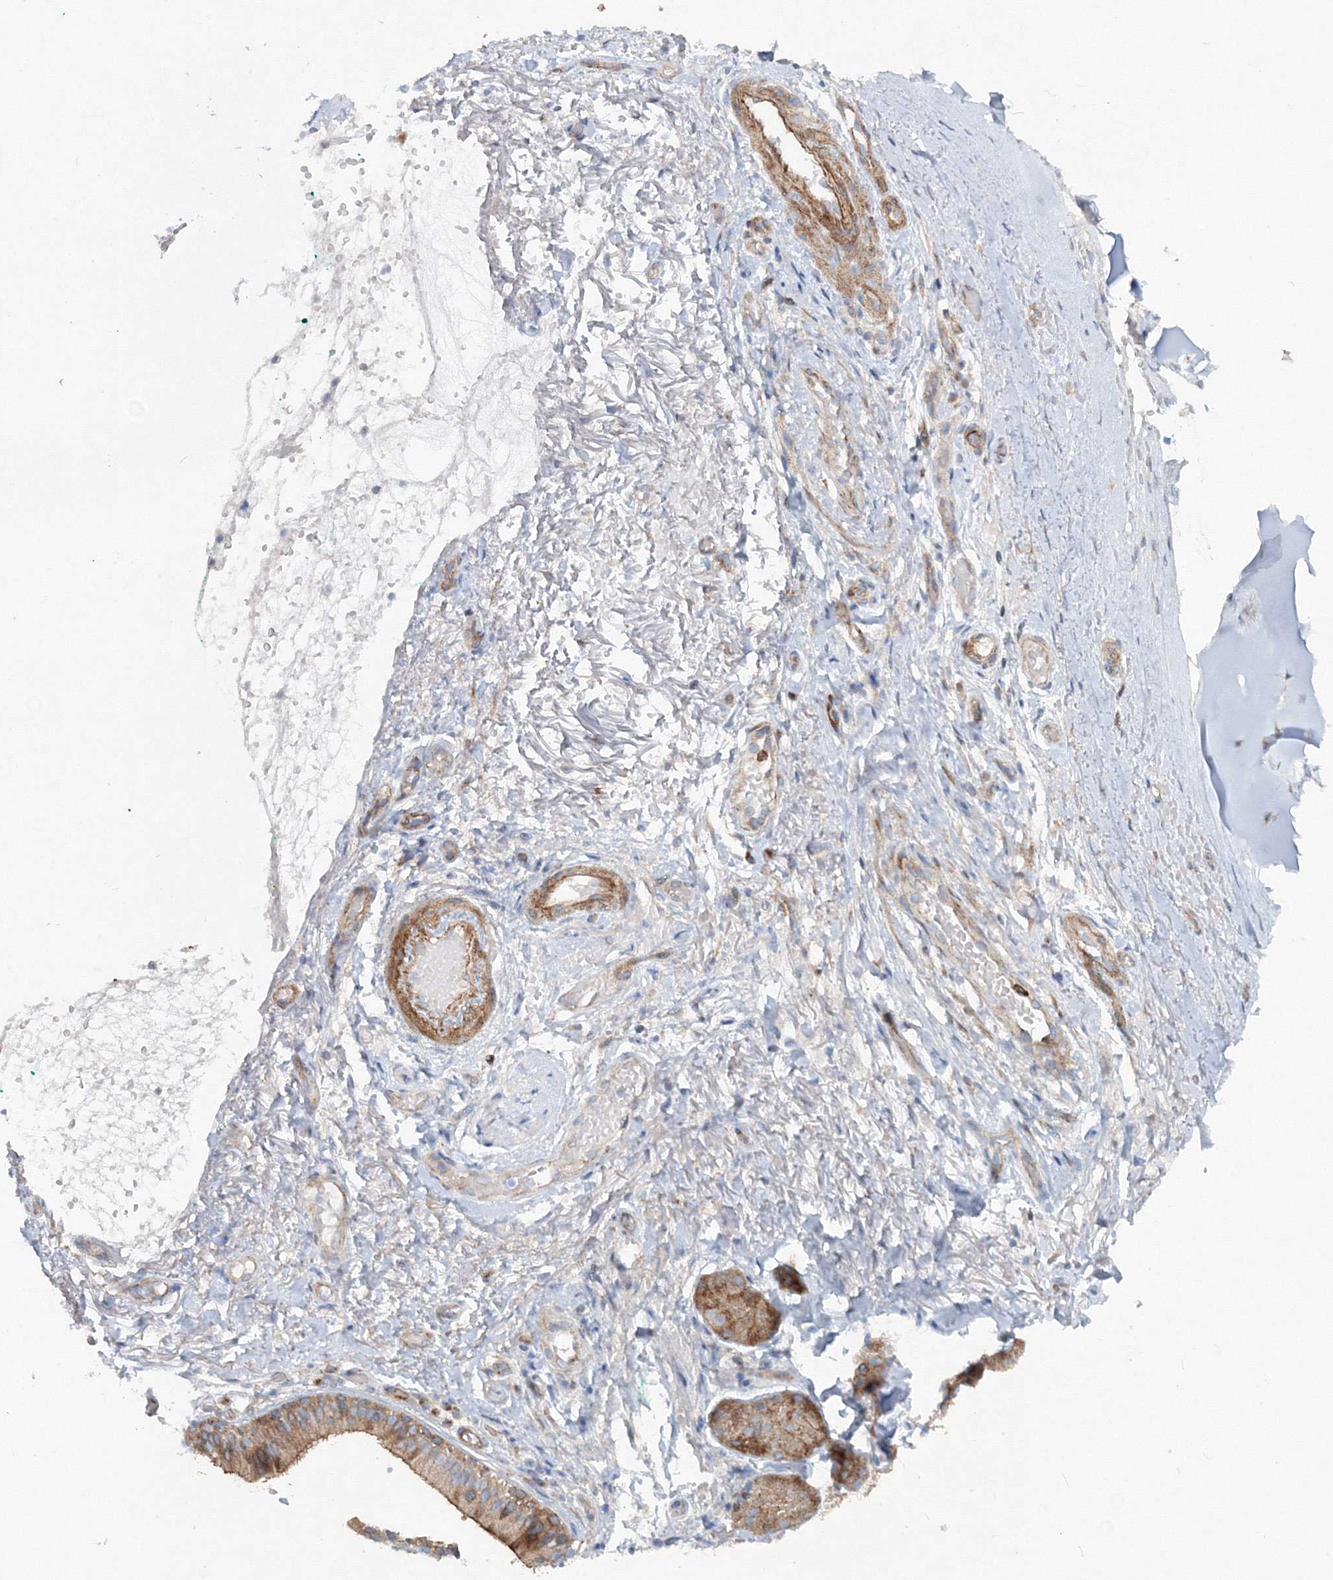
{"staining": {"intensity": "moderate", "quantity": ">75%", "location": "cytoplasmic/membranous"}, "tissue": "soft tissue", "cell_type": "Chondrocytes", "image_type": "normal", "snomed": [{"axis": "morphology", "description": "Normal tissue, NOS"}, {"axis": "morphology", "description": "Basal cell carcinoma"}, {"axis": "topography", "description": "Cartilage tissue"}, {"axis": "topography", "description": "Nasopharynx"}, {"axis": "topography", "description": "Oral tissue"}], "caption": "Soft tissue stained for a protein displays moderate cytoplasmic/membranous positivity in chondrocytes. (DAB = brown stain, brightfield microscopy at high magnification).", "gene": "GGA2", "patient": {"sex": "female", "age": 77}}